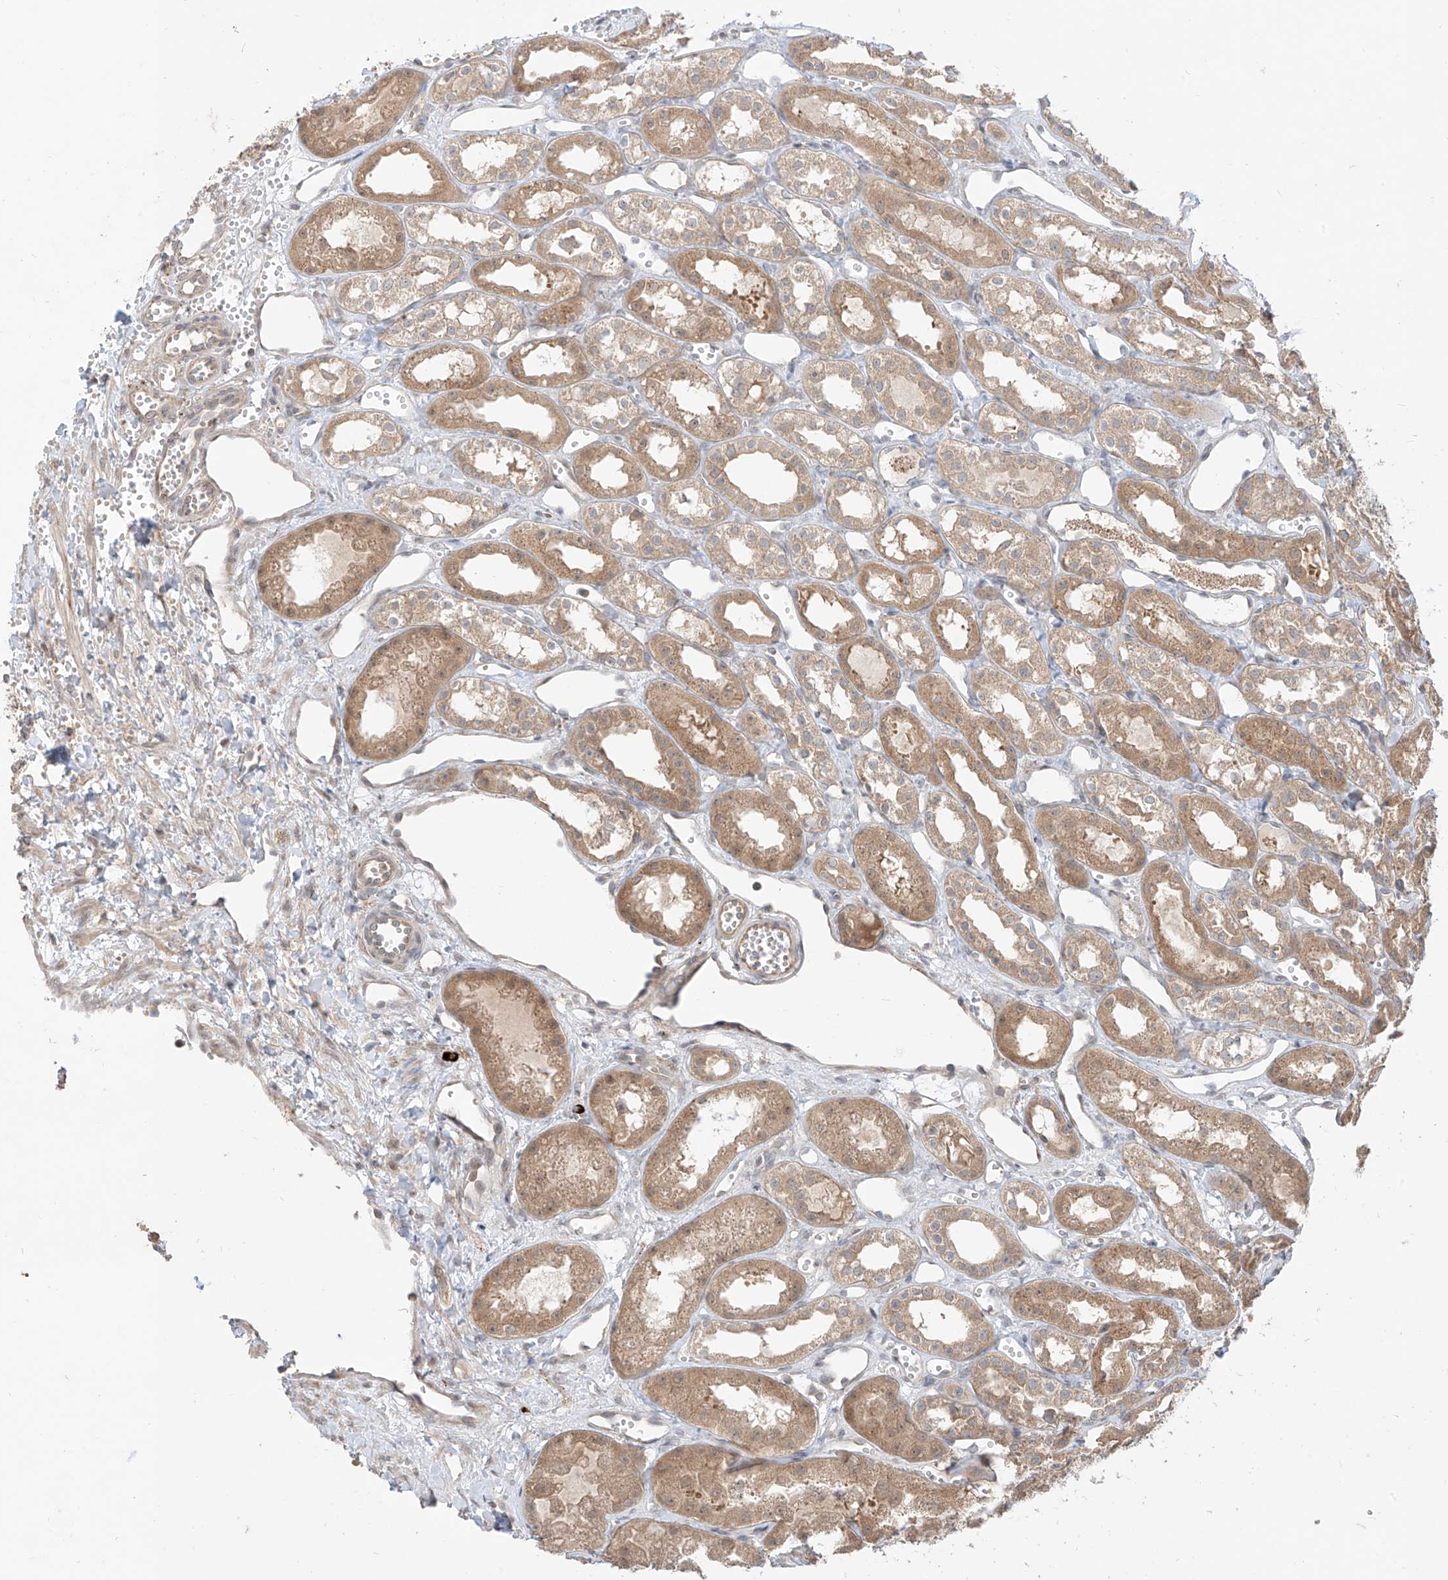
{"staining": {"intensity": "moderate", "quantity": "<25%", "location": "cytoplasmic/membranous,nuclear"}, "tissue": "kidney", "cell_type": "Cells in glomeruli", "image_type": "normal", "snomed": [{"axis": "morphology", "description": "Normal tissue, NOS"}, {"axis": "topography", "description": "Kidney"}], "caption": "Protein staining displays moderate cytoplasmic/membranous,nuclear expression in approximately <25% of cells in glomeruli in unremarkable kidney.", "gene": "MTUS2", "patient": {"sex": "male", "age": 16}}